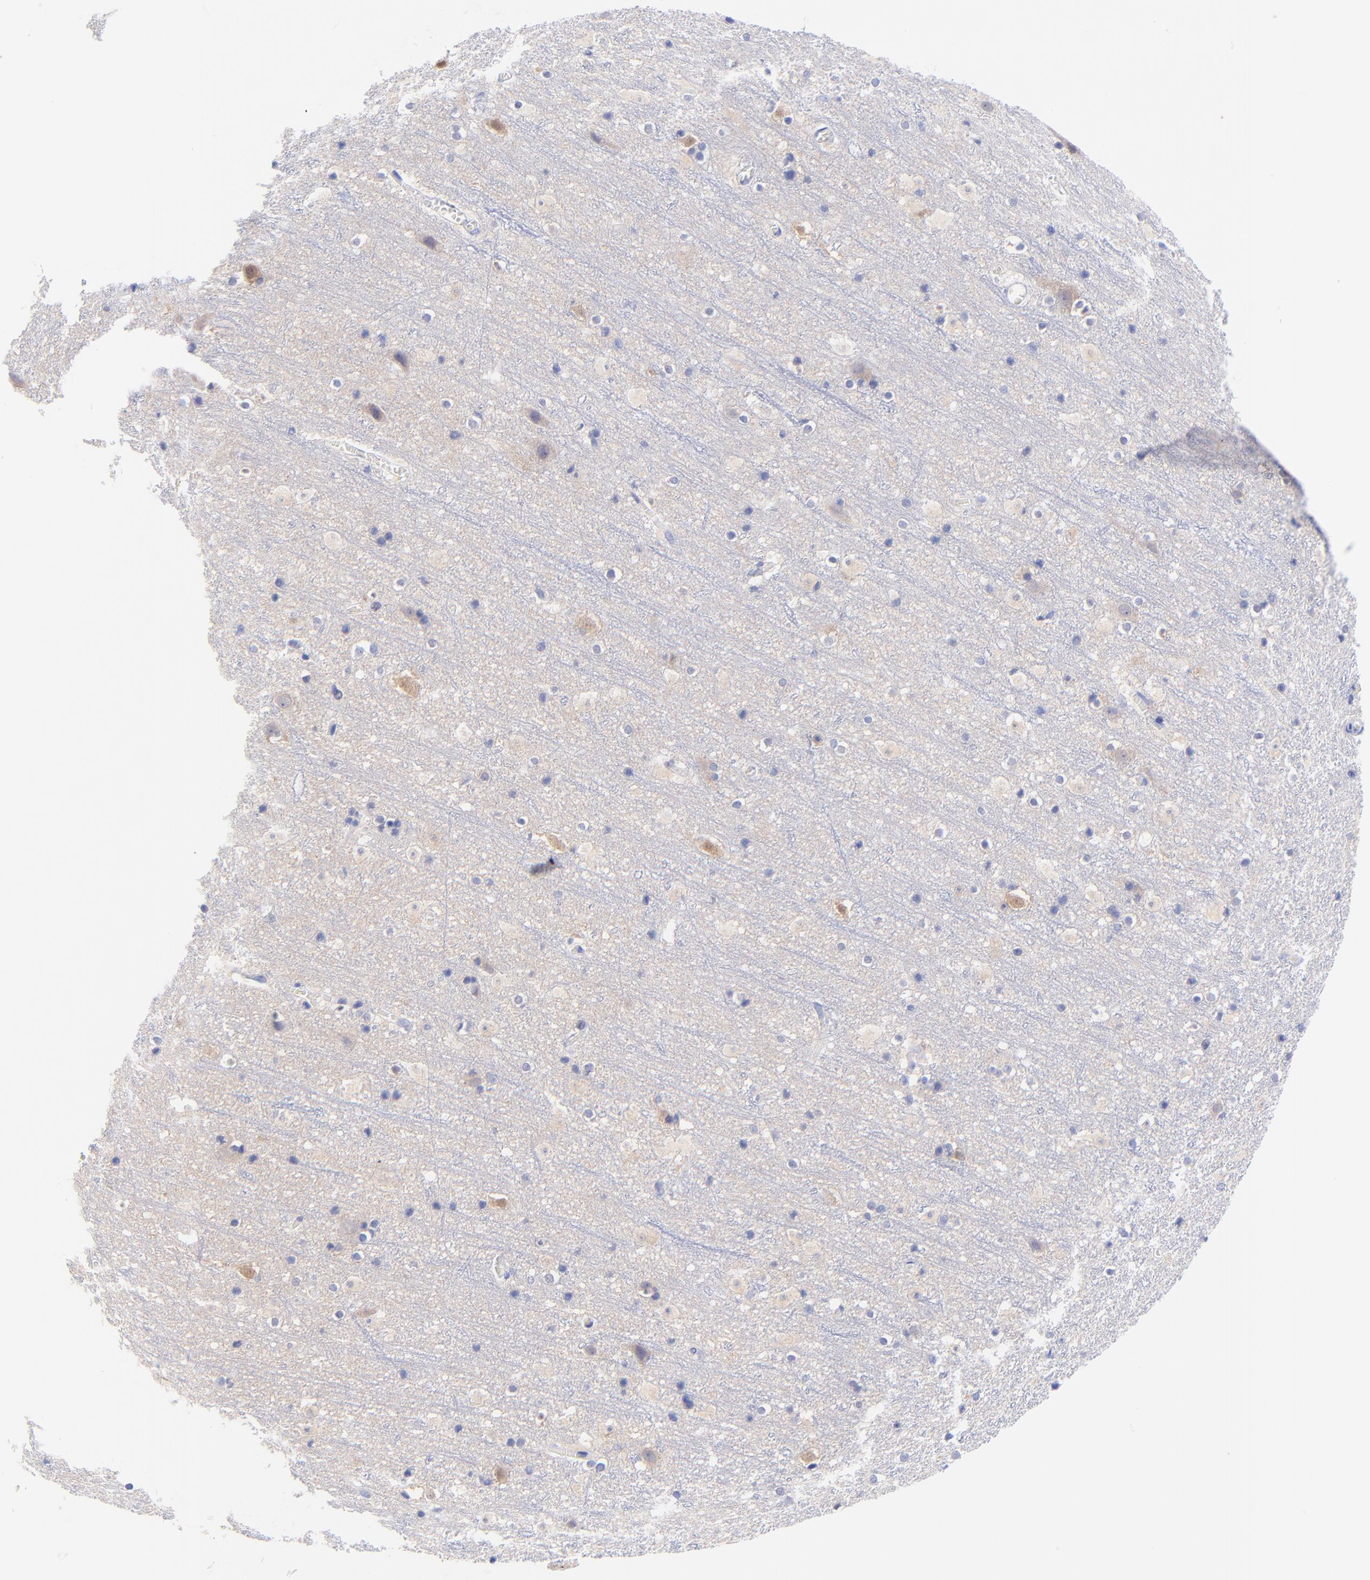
{"staining": {"intensity": "negative", "quantity": "none", "location": "none"}, "tissue": "cerebral cortex", "cell_type": "Endothelial cells", "image_type": "normal", "snomed": [{"axis": "morphology", "description": "Normal tissue, NOS"}, {"axis": "topography", "description": "Cerebral cortex"}], "caption": "Human cerebral cortex stained for a protein using immunohistochemistry displays no expression in endothelial cells.", "gene": "GPHN", "patient": {"sex": "male", "age": 45}}